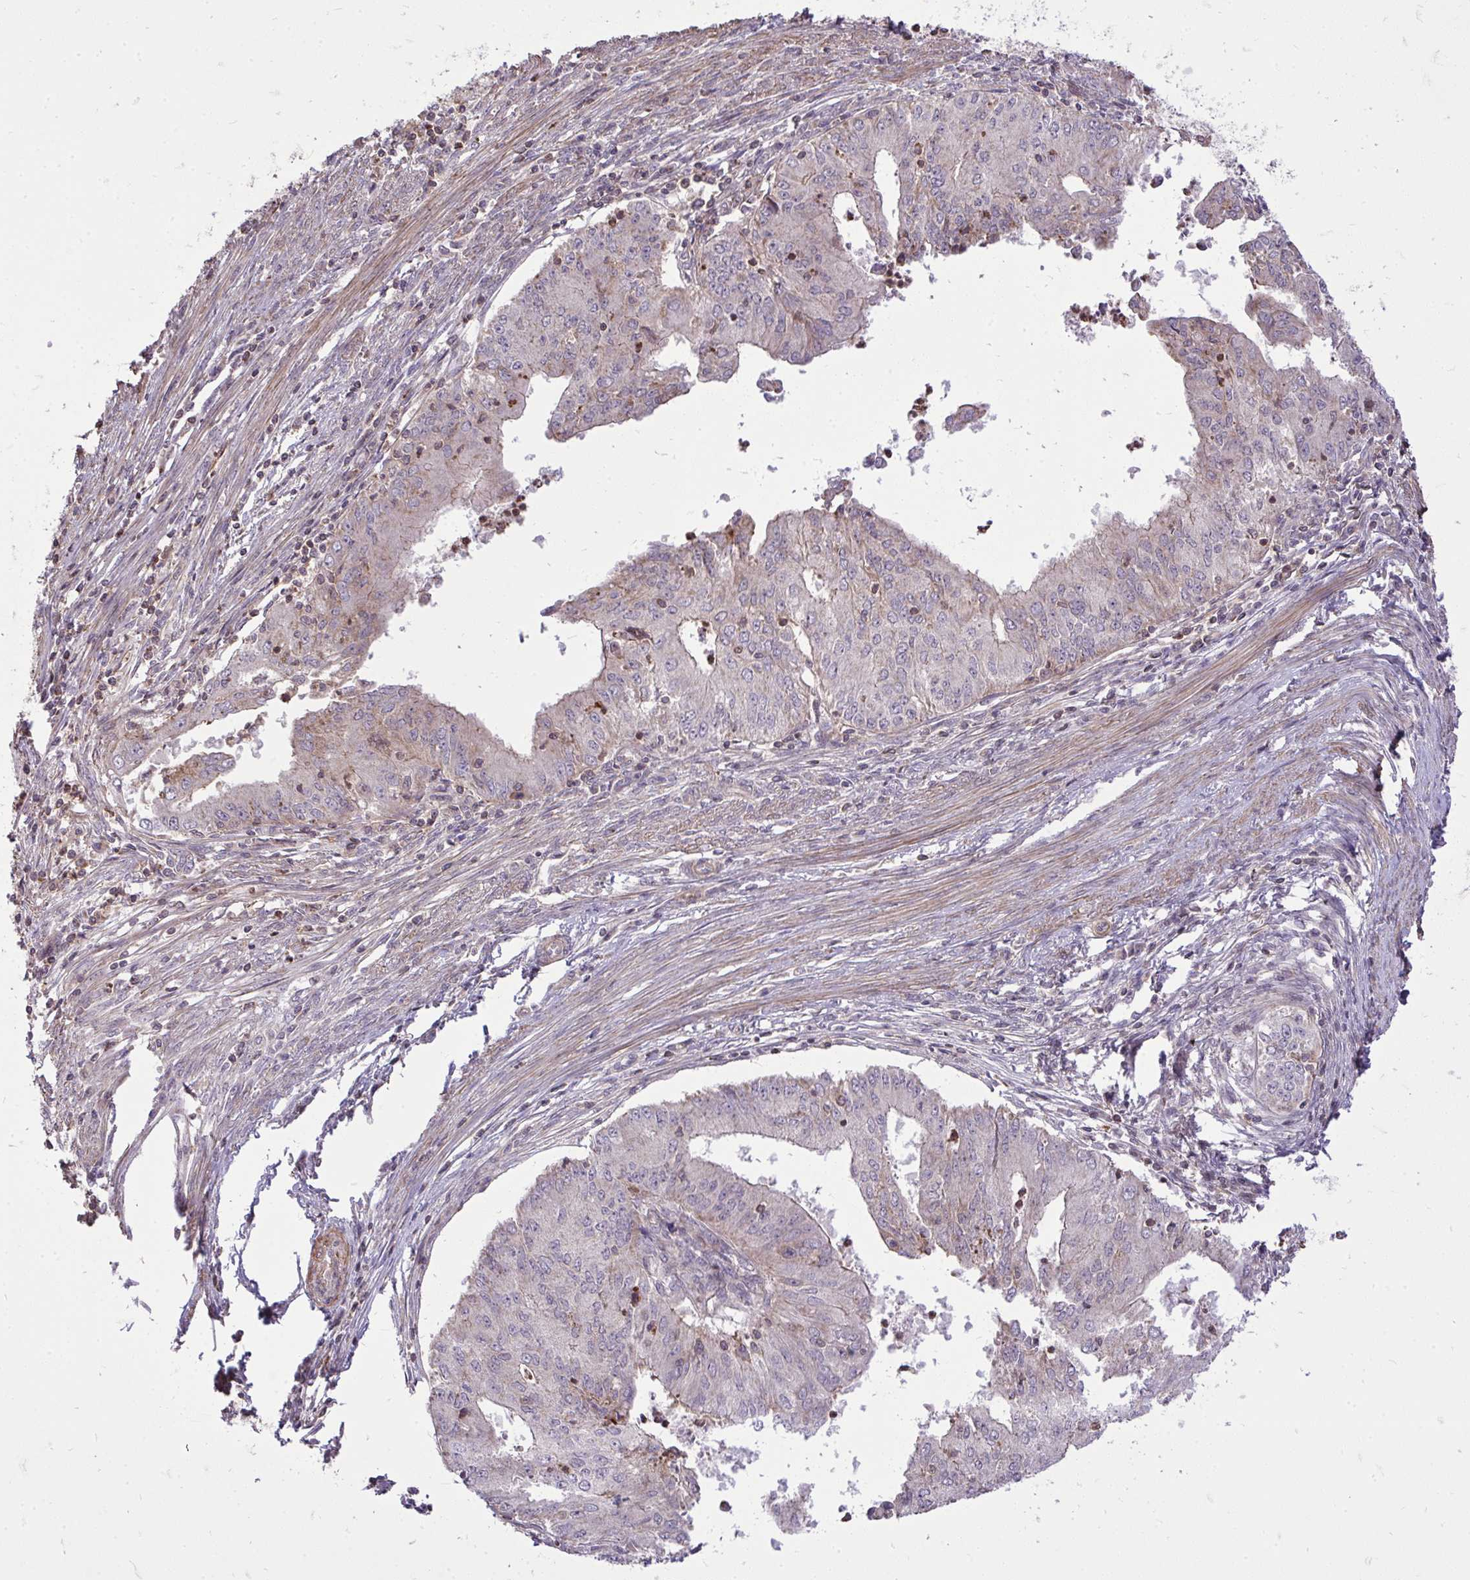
{"staining": {"intensity": "weak", "quantity": "<25%", "location": "cytoplasmic/membranous"}, "tissue": "endometrial cancer", "cell_type": "Tumor cells", "image_type": "cancer", "snomed": [{"axis": "morphology", "description": "Adenocarcinoma, NOS"}, {"axis": "topography", "description": "Endometrium"}], "caption": "This is a micrograph of immunohistochemistry (IHC) staining of endometrial adenocarcinoma, which shows no expression in tumor cells.", "gene": "SLC7A5", "patient": {"sex": "female", "age": 50}}